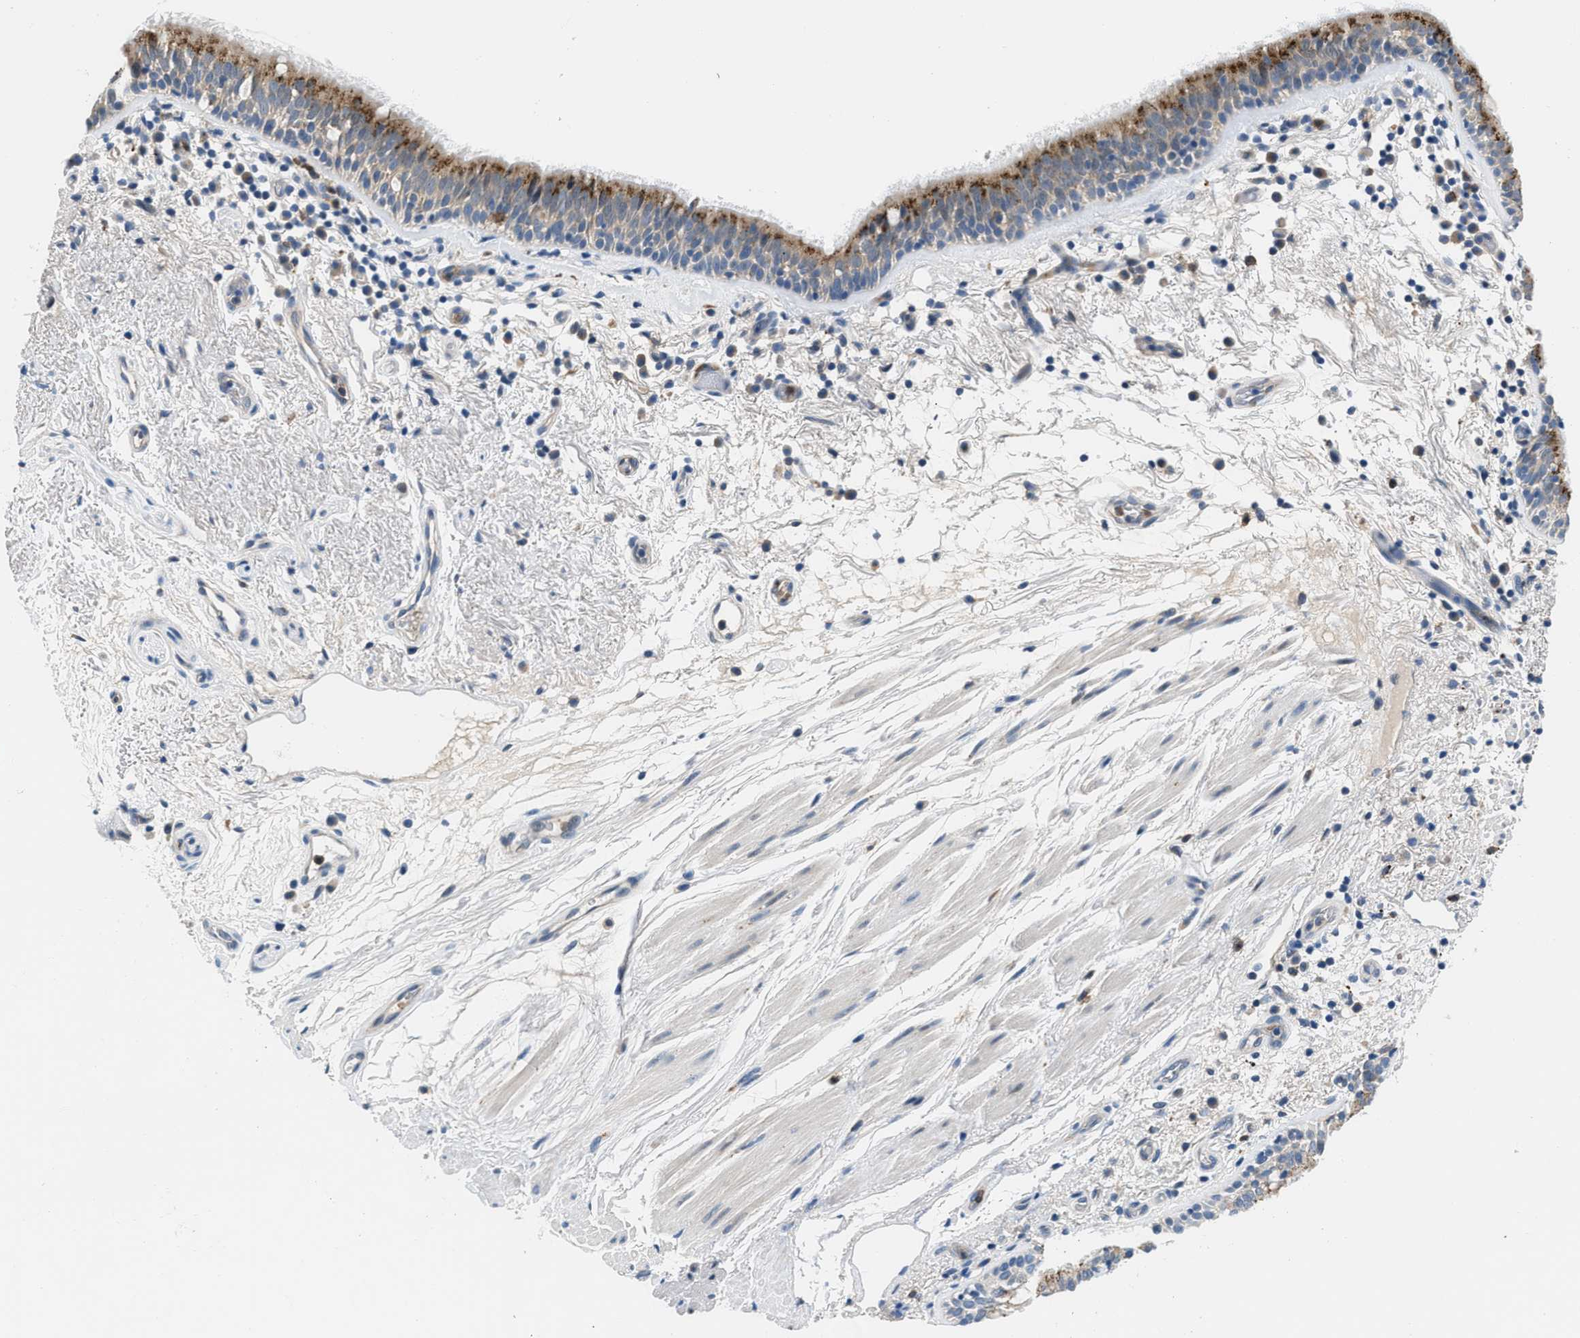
{"staining": {"intensity": "strong", "quantity": ">75%", "location": "cytoplasmic/membranous"}, "tissue": "bronchus", "cell_type": "Respiratory epithelial cells", "image_type": "normal", "snomed": [{"axis": "morphology", "description": "Normal tissue, NOS"}, {"axis": "morphology", "description": "Inflammation, NOS"}, {"axis": "topography", "description": "Cartilage tissue"}, {"axis": "topography", "description": "Bronchus"}], "caption": "DAB (3,3'-diaminobenzidine) immunohistochemical staining of benign human bronchus exhibits strong cytoplasmic/membranous protein positivity in approximately >75% of respiratory epithelial cells.", "gene": "ADGRE3", "patient": {"sex": "male", "age": 77}}